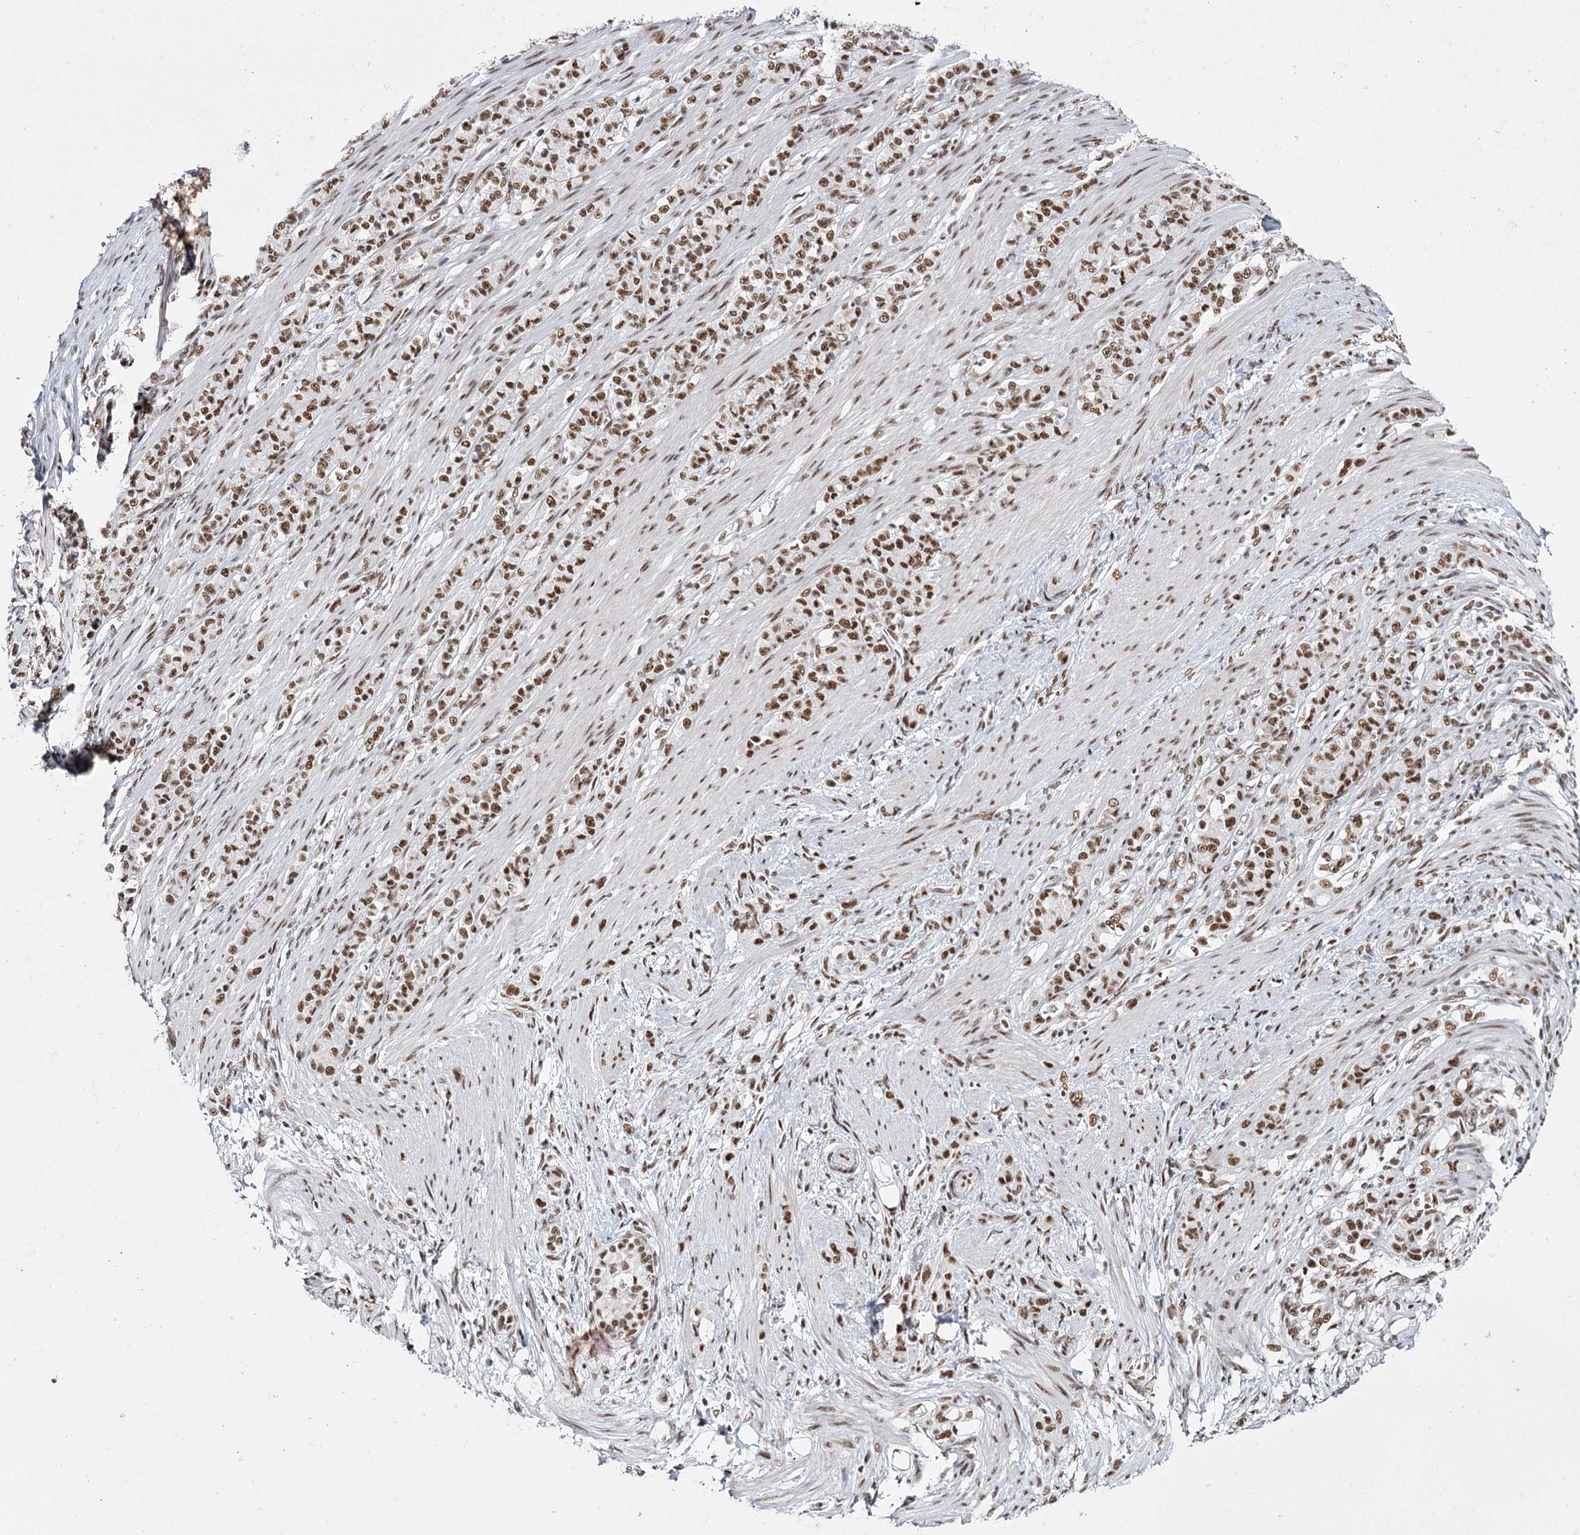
{"staining": {"intensity": "moderate", "quantity": ">75%", "location": "nuclear"}, "tissue": "stomach cancer", "cell_type": "Tumor cells", "image_type": "cancer", "snomed": [{"axis": "morphology", "description": "Adenocarcinoma, NOS"}, {"axis": "topography", "description": "Stomach"}], "caption": "A brown stain labels moderate nuclear expression of a protein in adenocarcinoma (stomach) tumor cells.", "gene": "SCAF8", "patient": {"sex": "female", "age": 79}}